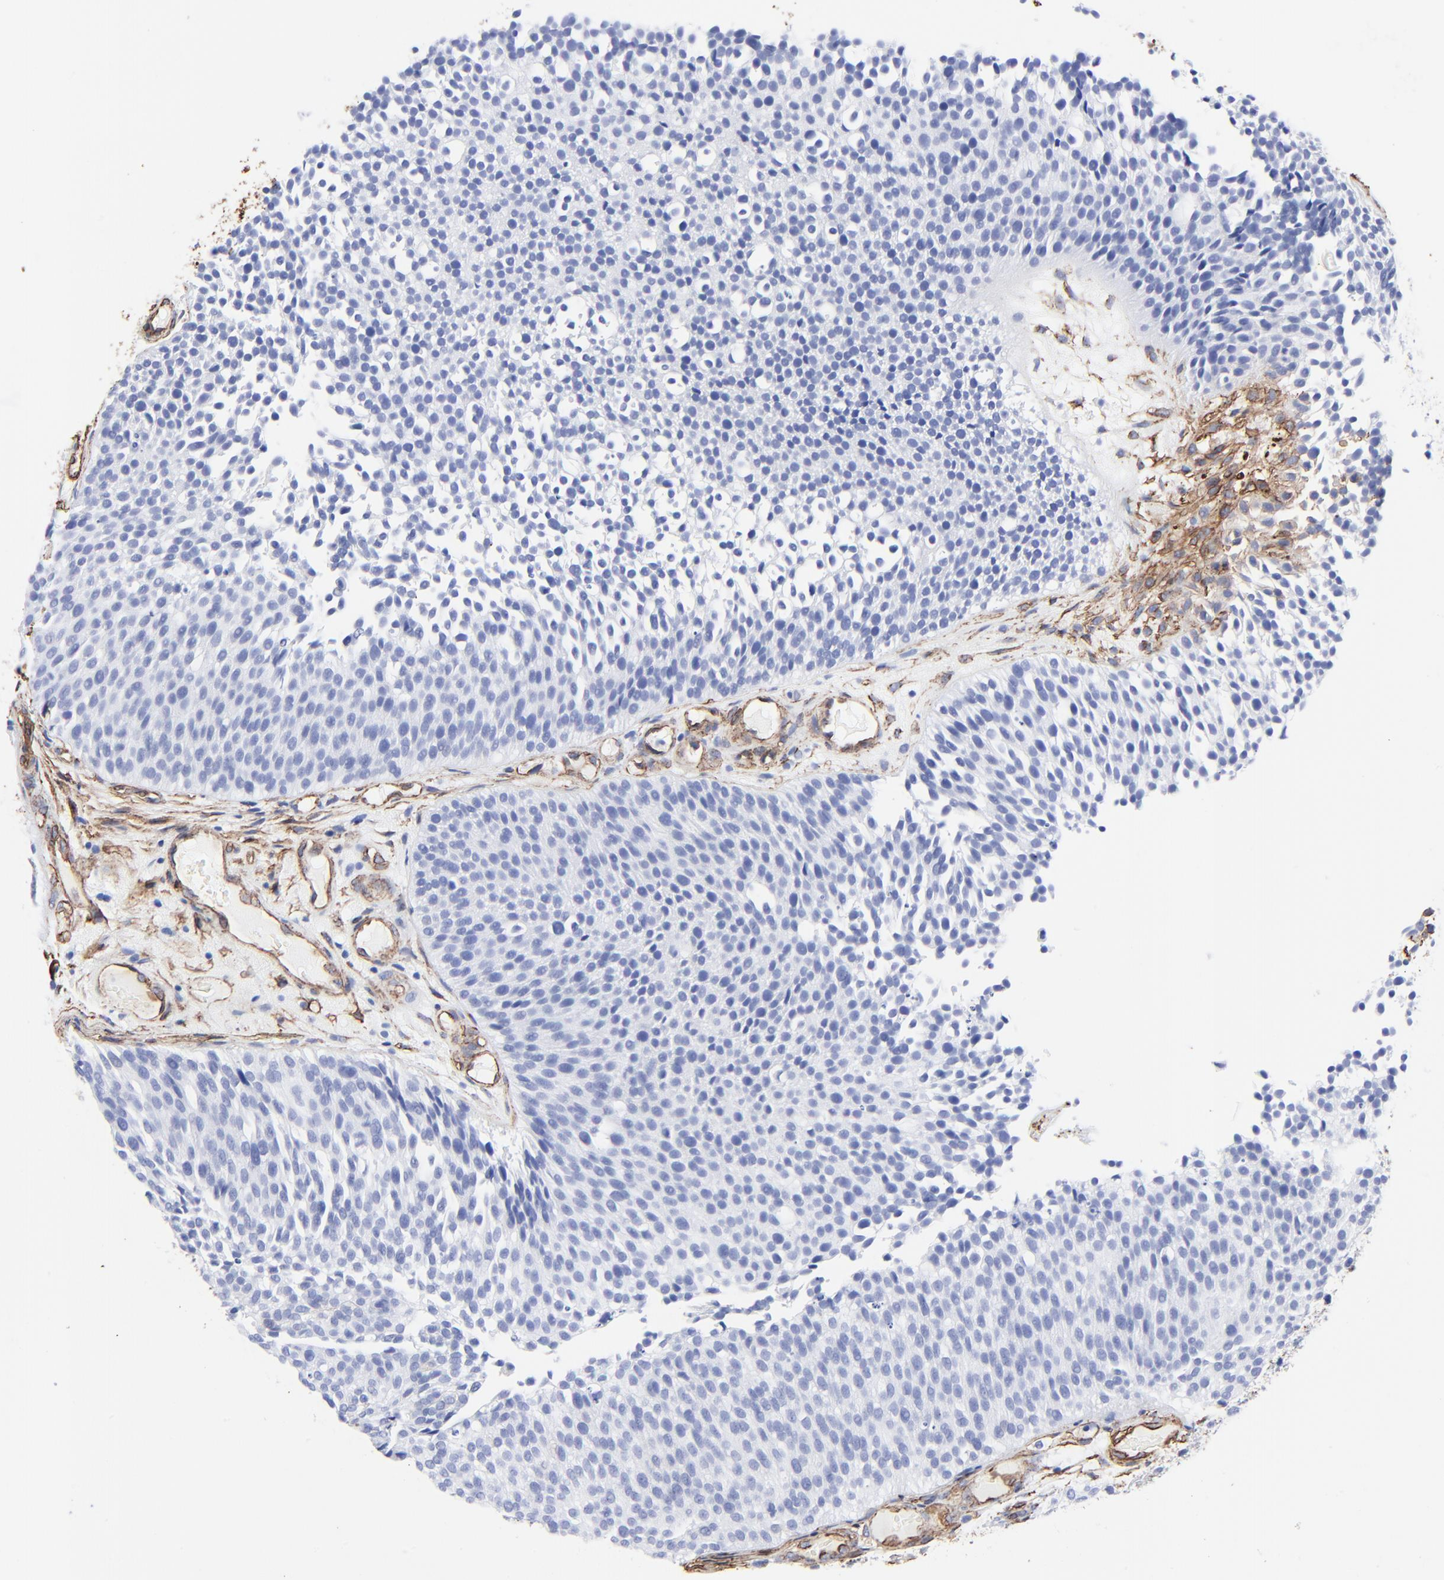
{"staining": {"intensity": "negative", "quantity": "none", "location": "none"}, "tissue": "urothelial cancer", "cell_type": "Tumor cells", "image_type": "cancer", "snomed": [{"axis": "morphology", "description": "Urothelial carcinoma, Low grade"}, {"axis": "topography", "description": "Urinary bladder"}], "caption": "DAB immunohistochemical staining of human low-grade urothelial carcinoma exhibits no significant staining in tumor cells.", "gene": "CAV1", "patient": {"sex": "male", "age": 85}}